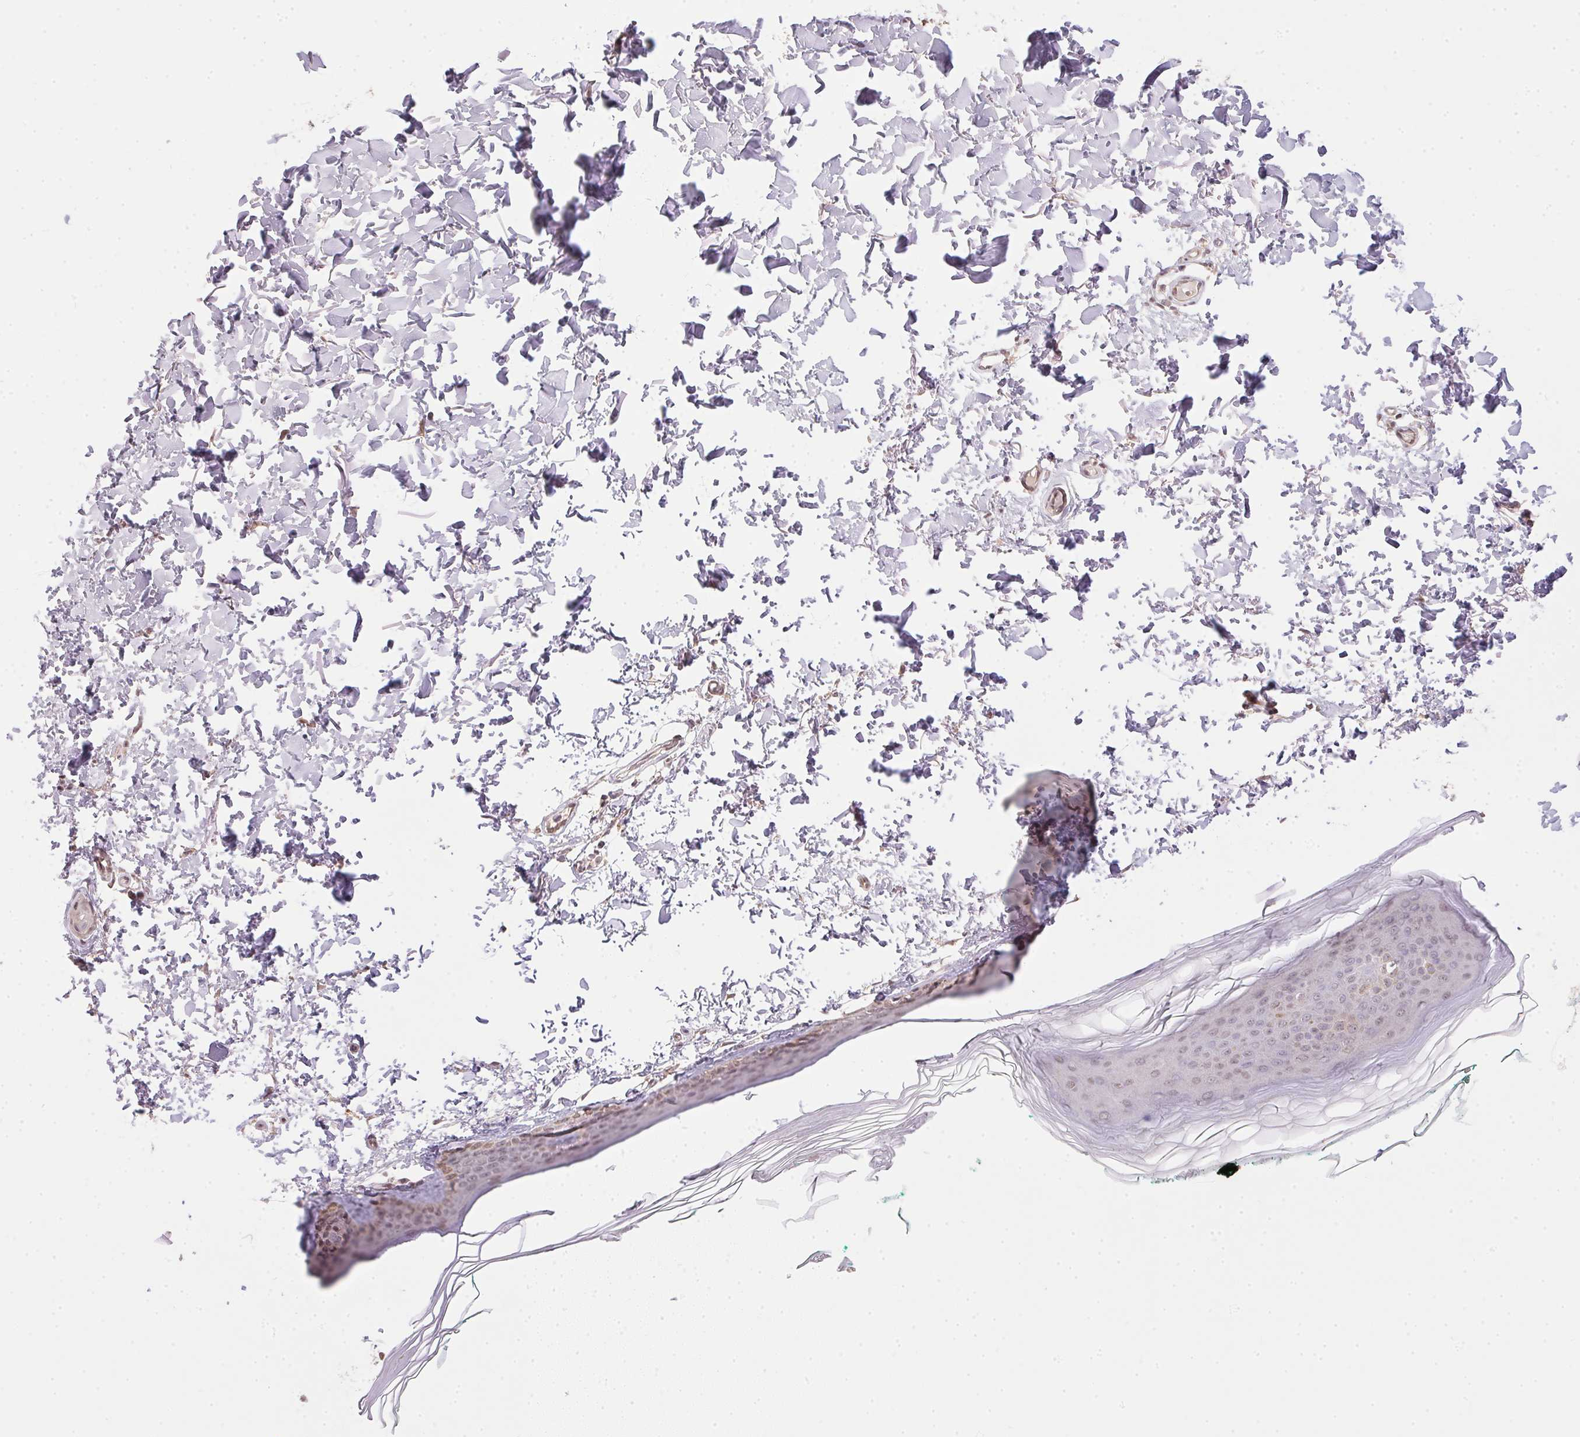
{"staining": {"intensity": "negative", "quantity": "none", "location": "none"}, "tissue": "skin", "cell_type": "Fibroblasts", "image_type": "normal", "snomed": [{"axis": "morphology", "description": "Normal tissue, NOS"}, {"axis": "topography", "description": "Skin"}, {"axis": "topography", "description": "Peripheral nerve tissue"}], "caption": "Immunohistochemistry (IHC) image of benign skin: skin stained with DAB (3,3'-diaminobenzidine) shows no significant protein staining in fibroblasts.", "gene": "PPP4R4", "patient": {"sex": "female", "age": 45}}